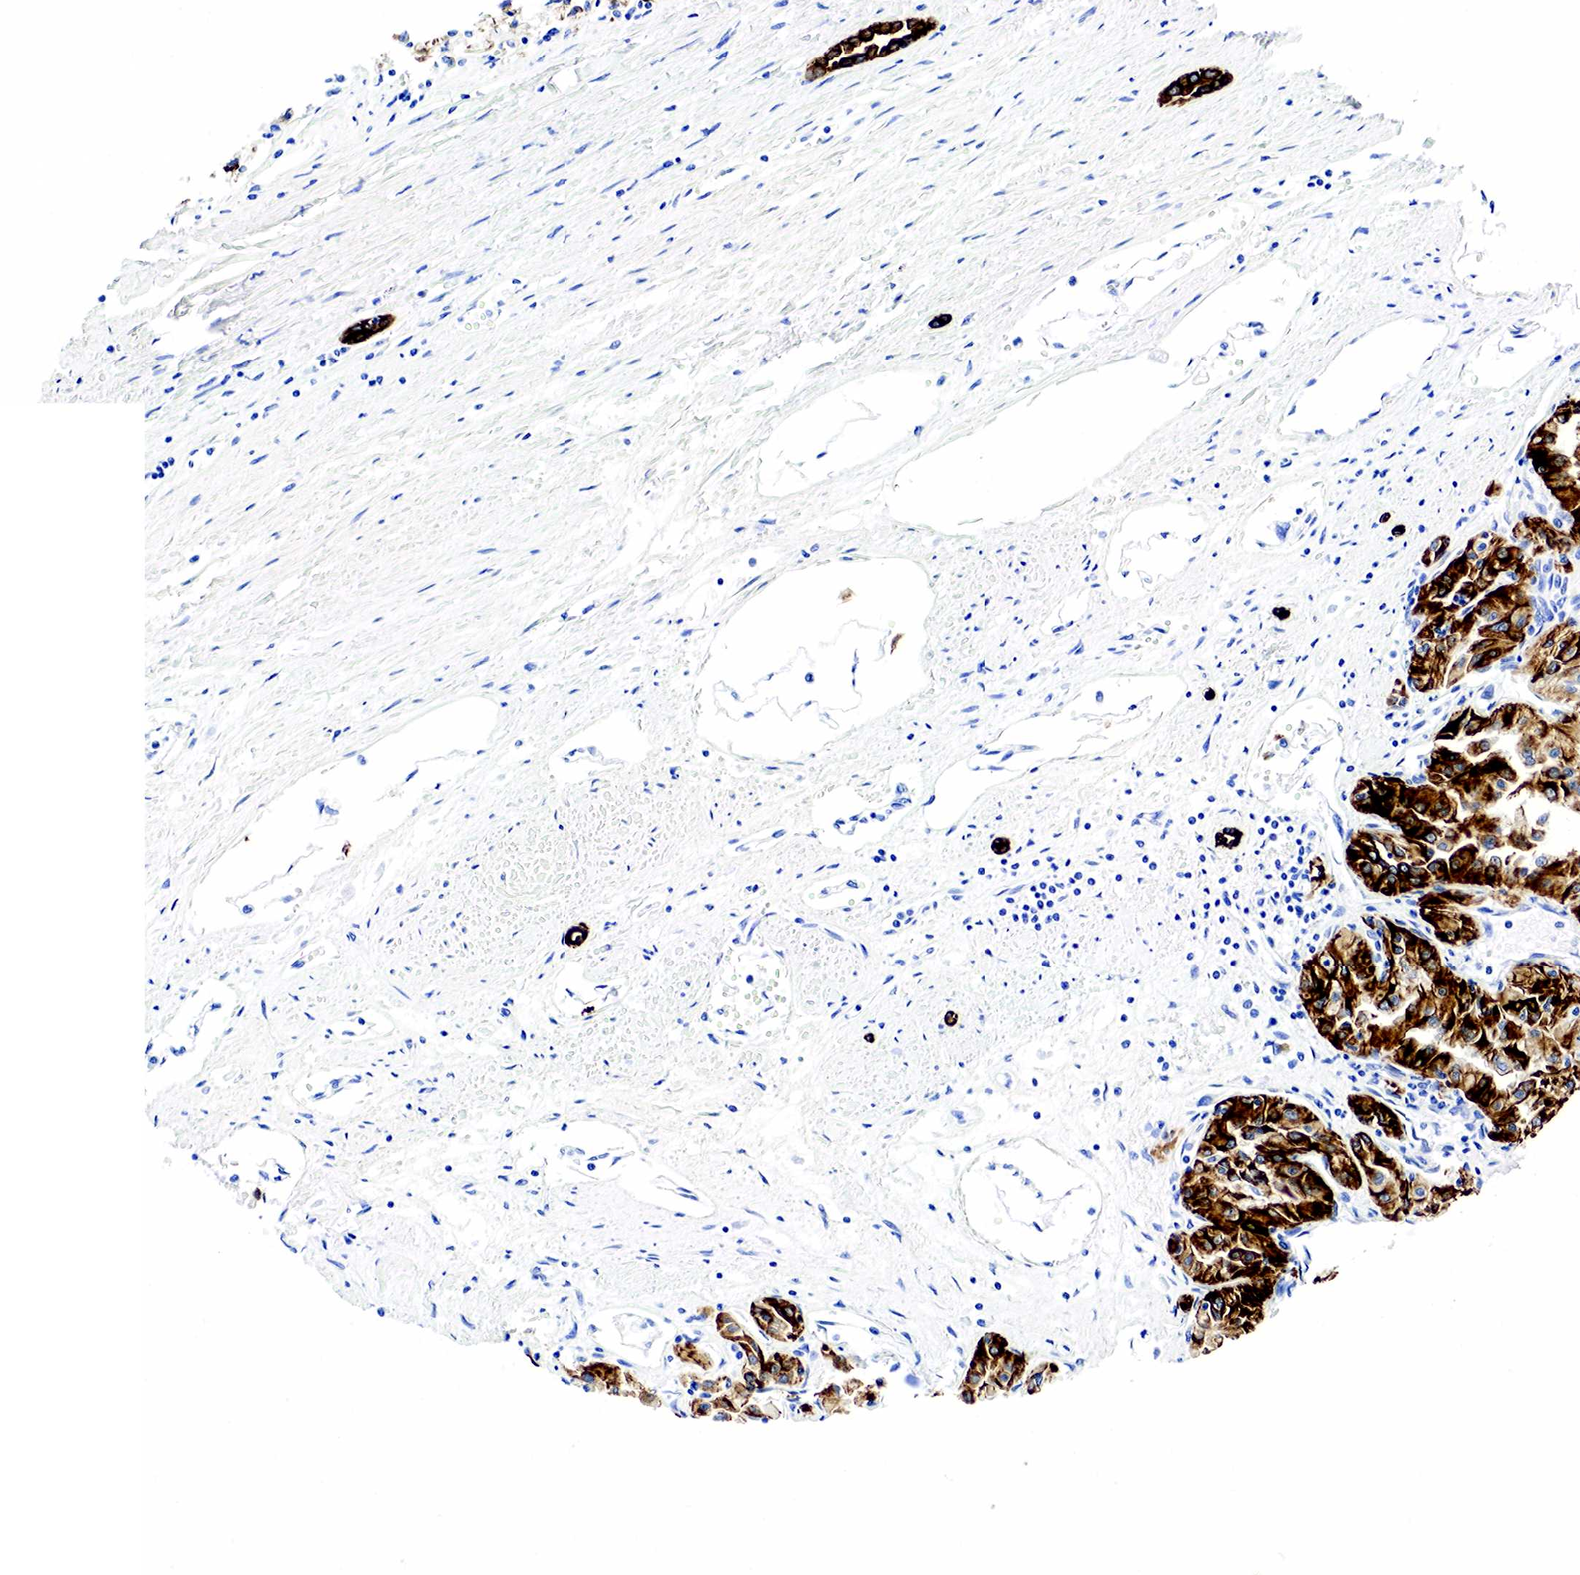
{"staining": {"intensity": "strong", "quantity": "25%-75%", "location": "cytoplasmic/membranous"}, "tissue": "renal cancer", "cell_type": "Tumor cells", "image_type": "cancer", "snomed": [{"axis": "morphology", "description": "Adenocarcinoma, NOS"}, {"axis": "topography", "description": "Kidney"}], "caption": "IHC of human adenocarcinoma (renal) shows high levels of strong cytoplasmic/membranous expression in approximately 25%-75% of tumor cells.", "gene": "KRT18", "patient": {"sex": "male", "age": 78}}